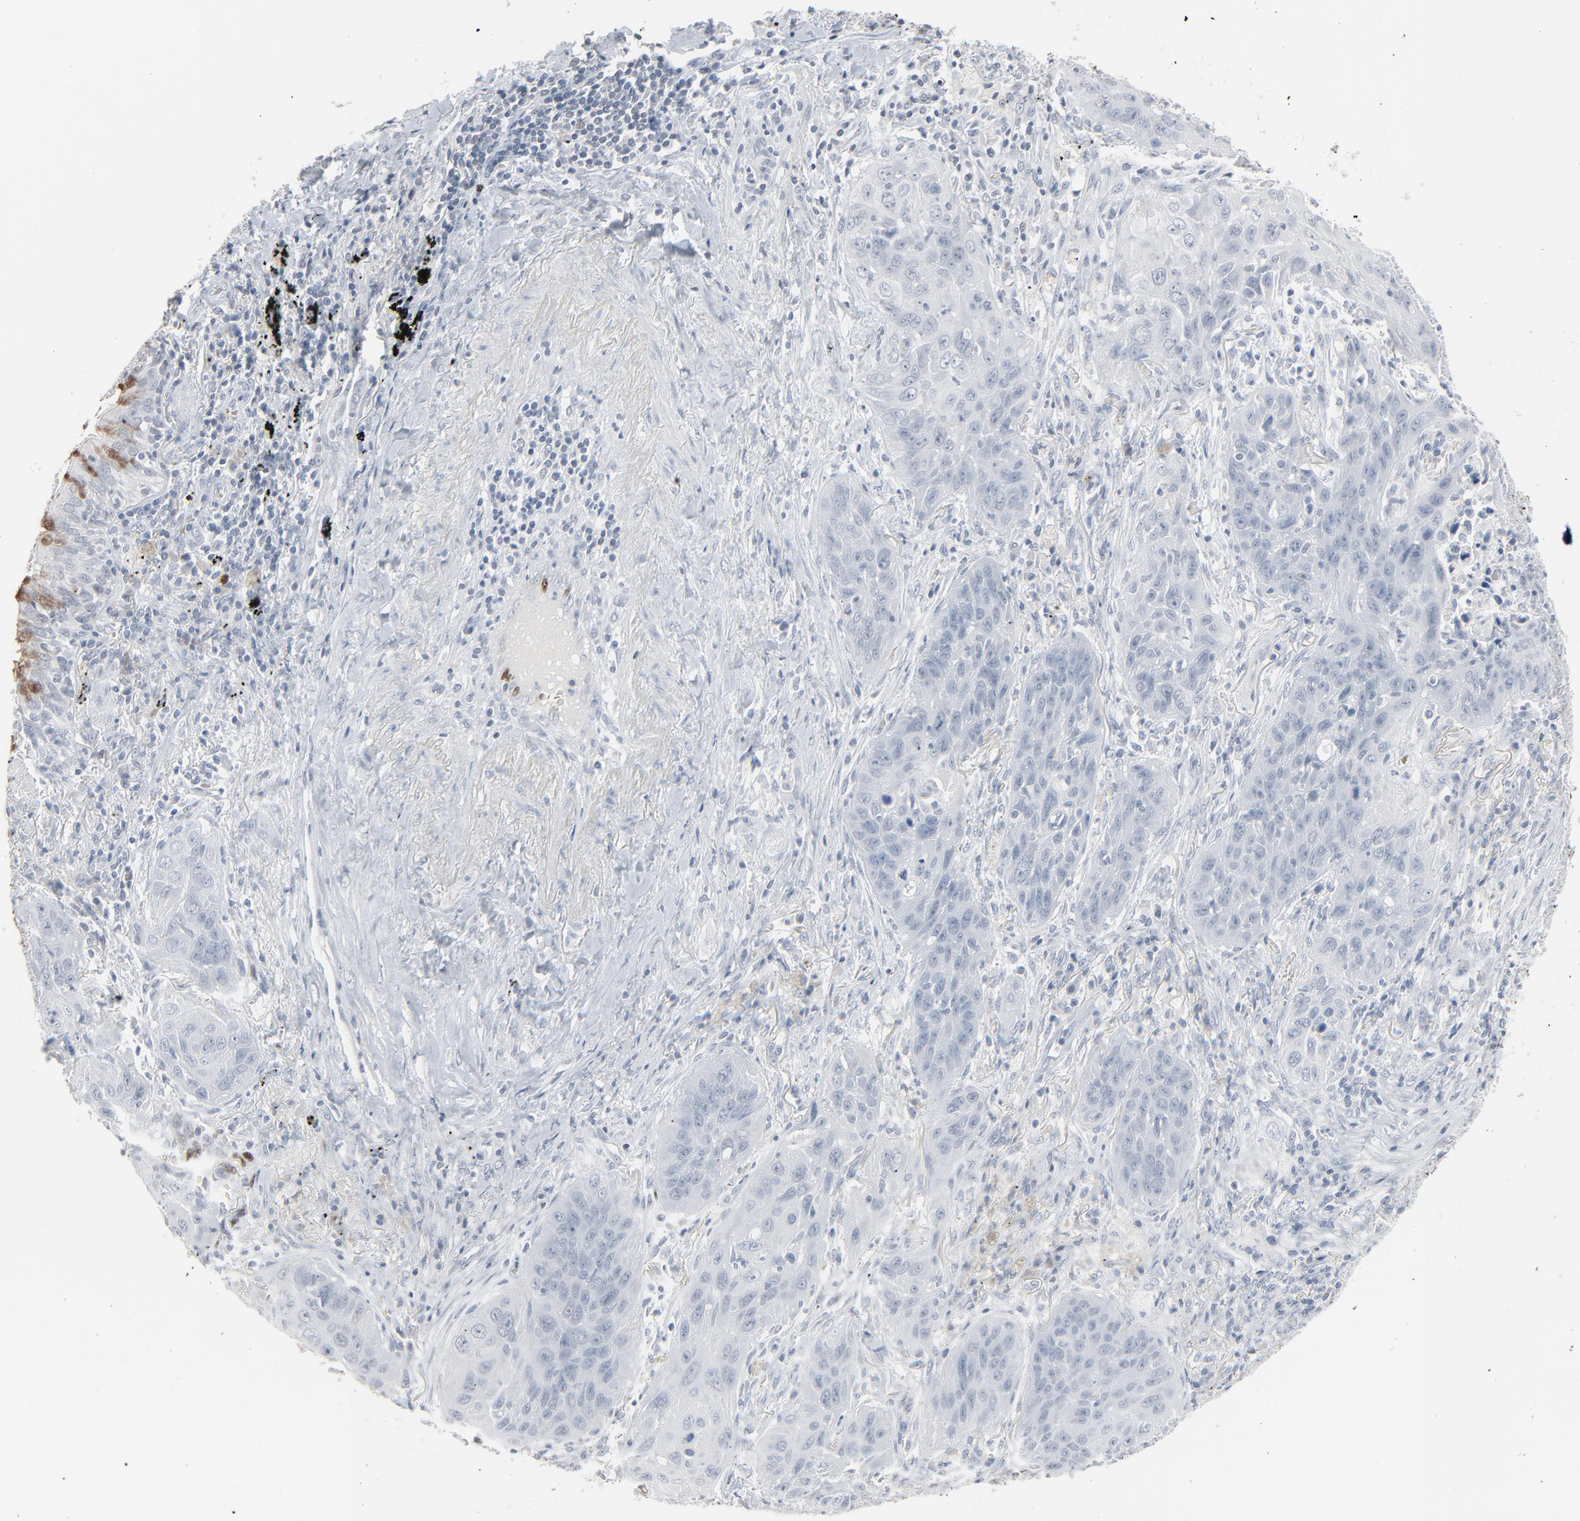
{"staining": {"intensity": "negative", "quantity": "none", "location": "none"}, "tissue": "lung cancer", "cell_type": "Tumor cells", "image_type": "cancer", "snomed": [{"axis": "morphology", "description": "Squamous cell carcinoma, NOS"}, {"axis": "topography", "description": "Lung"}], "caption": "Tumor cells are negative for protein expression in human lung cancer (squamous cell carcinoma). (DAB (3,3'-diaminobenzidine) immunohistochemistry, high magnification).", "gene": "SAGE1", "patient": {"sex": "female", "age": 67}}